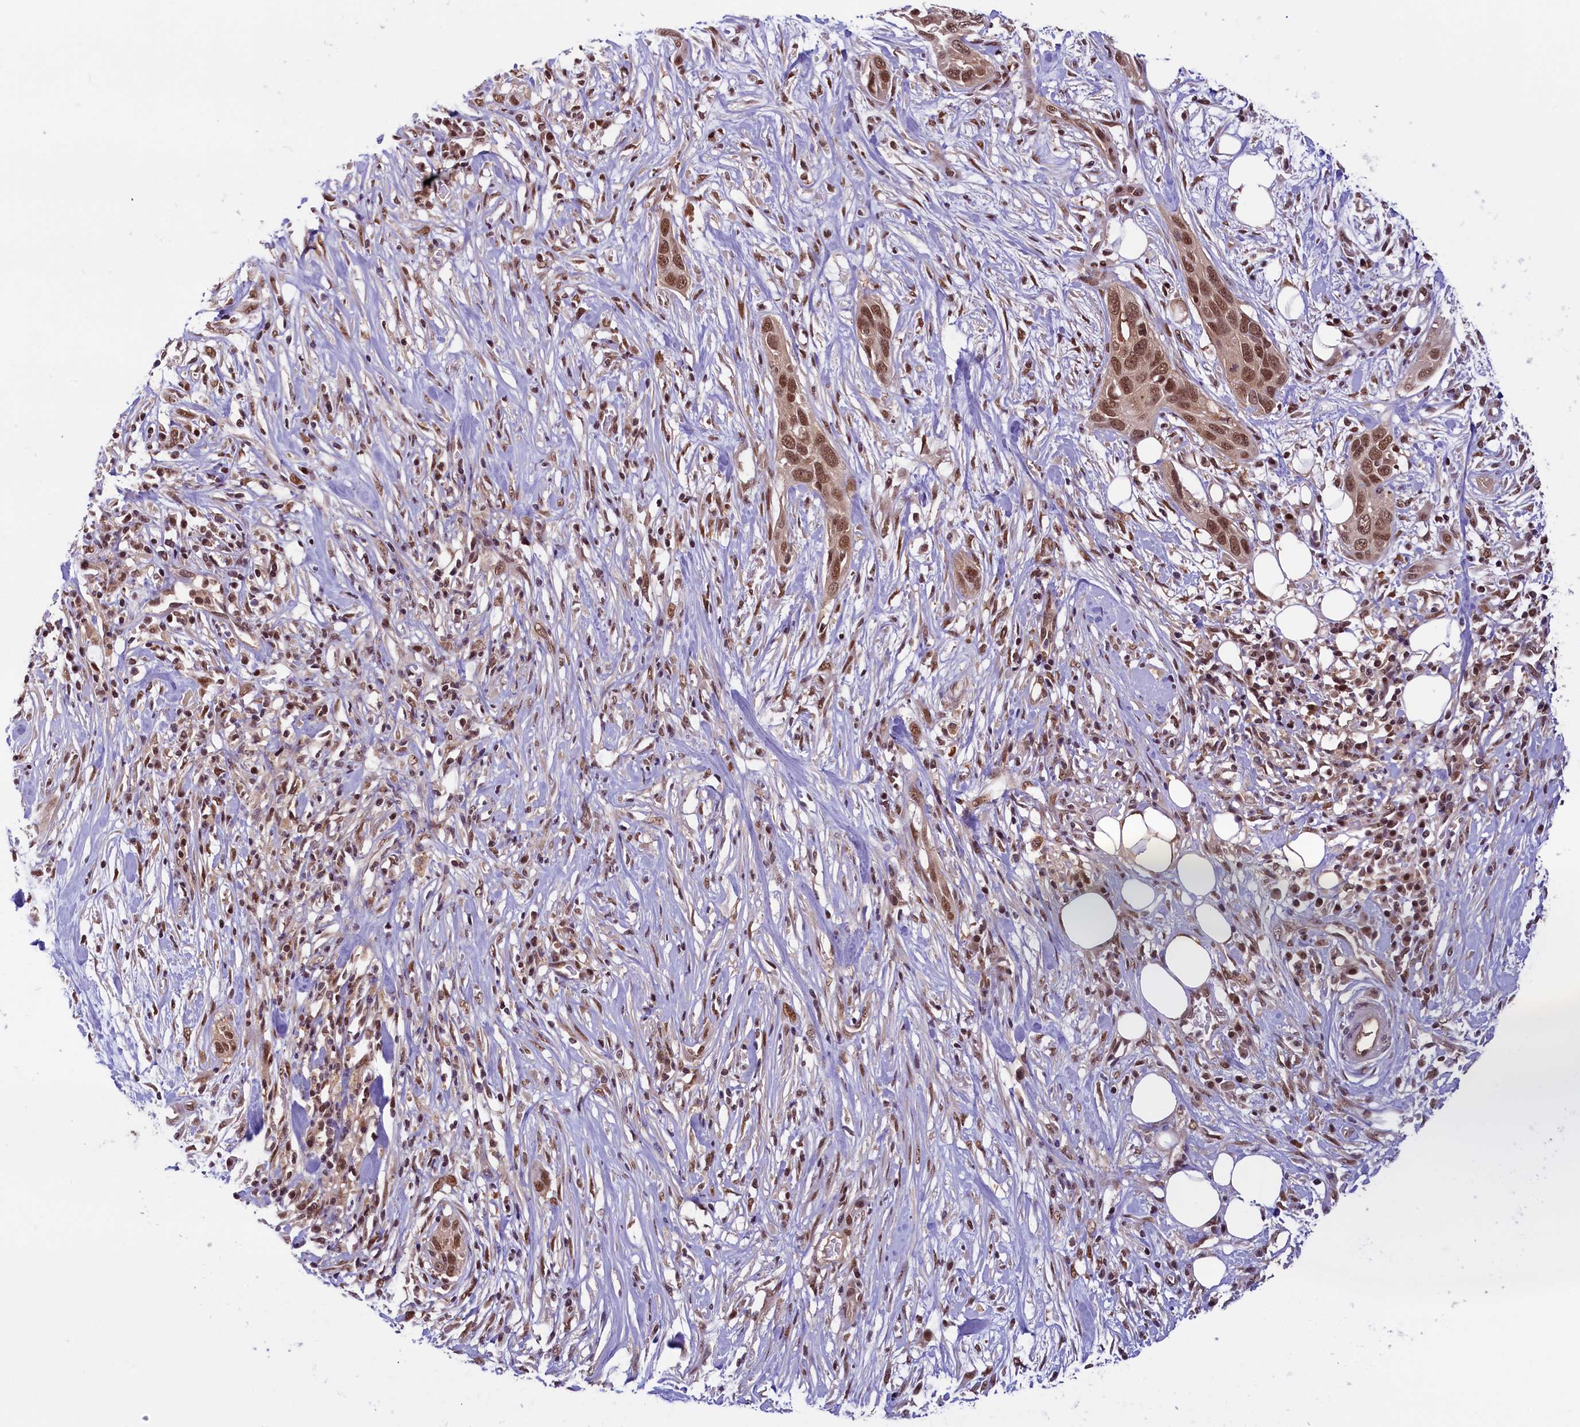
{"staining": {"intensity": "moderate", "quantity": ">75%", "location": "cytoplasmic/membranous,nuclear"}, "tissue": "pancreatic cancer", "cell_type": "Tumor cells", "image_type": "cancer", "snomed": [{"axis": "morphology", "description": "Adenocarcinoma, NOS"}, {"axis": "topography", "description": "Pancreas"}], "caption": "Immunohistochemical staining of human pancreatic adenocarcinoma shows medium levels of moderate cytoplasmic/membranous and nuclear staining in about >75% of tumor cells.", "gene": "SLC7A6OS", "patient": {"sex": "female", "age": 60}}